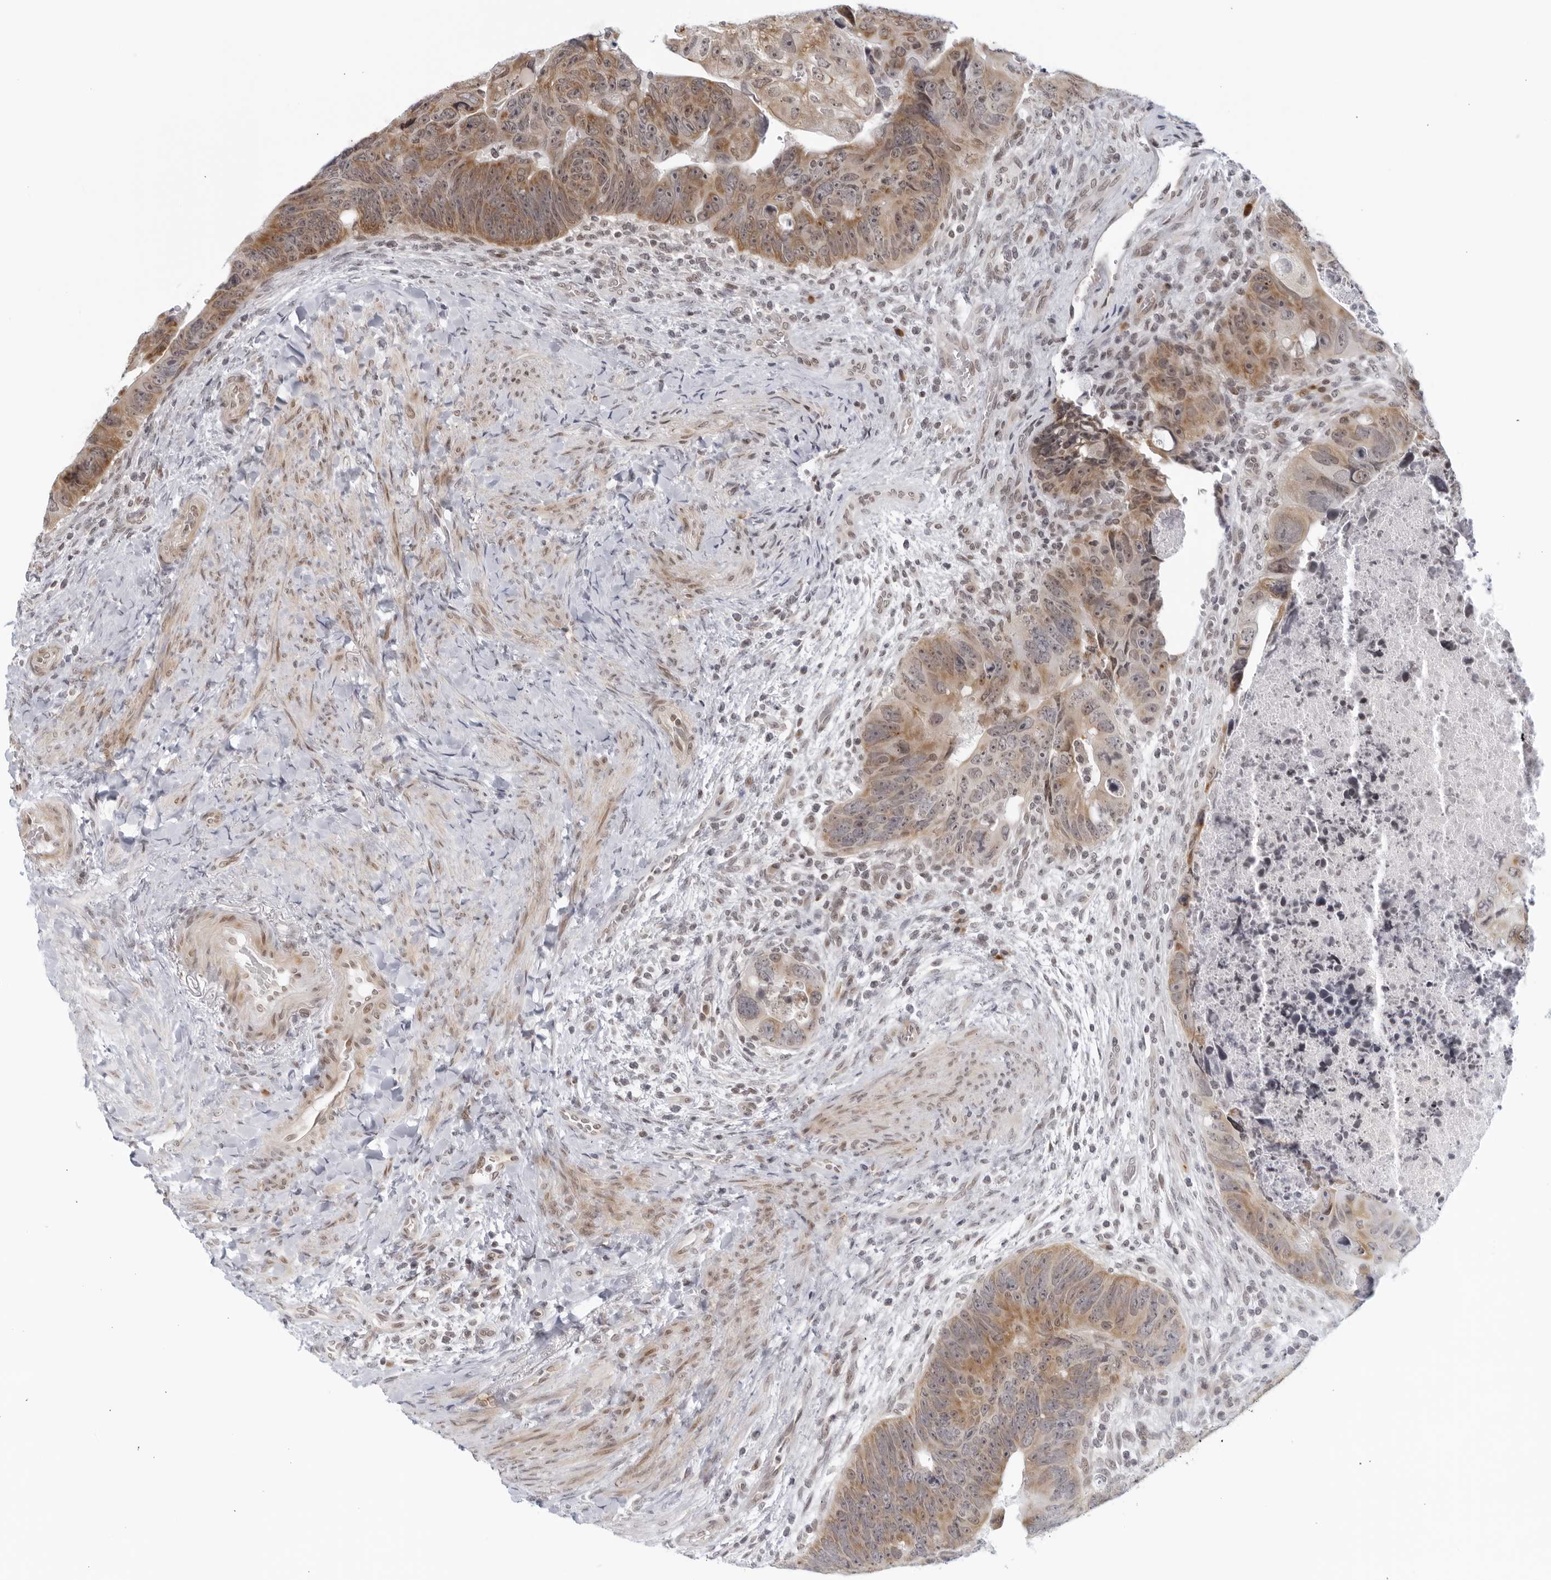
{"staining": {"intensity": "moderate", "quantity": ">75%", "location": "cytoplasmic/membranous"}, "tissue": "colorectal cancer", "cell_type": "Tumor cells", "image_type": "cancer", "snomed": [{"axis": "morphology", "description": "Adenocarcinoma, NOS"}, {"axis": "topography", "description": "Rectum"}], "caption": "DAB (3,3'-diaminobenzidine) immunohistochemical staining of human adenocarcinoma (colorectal) reveals moderate cytoplasmic/membranous protein positivity in approximately >75% of tumor cells.", "gene": "RAB11FIP3", "patient": {"sex": "male", "age": 59}}